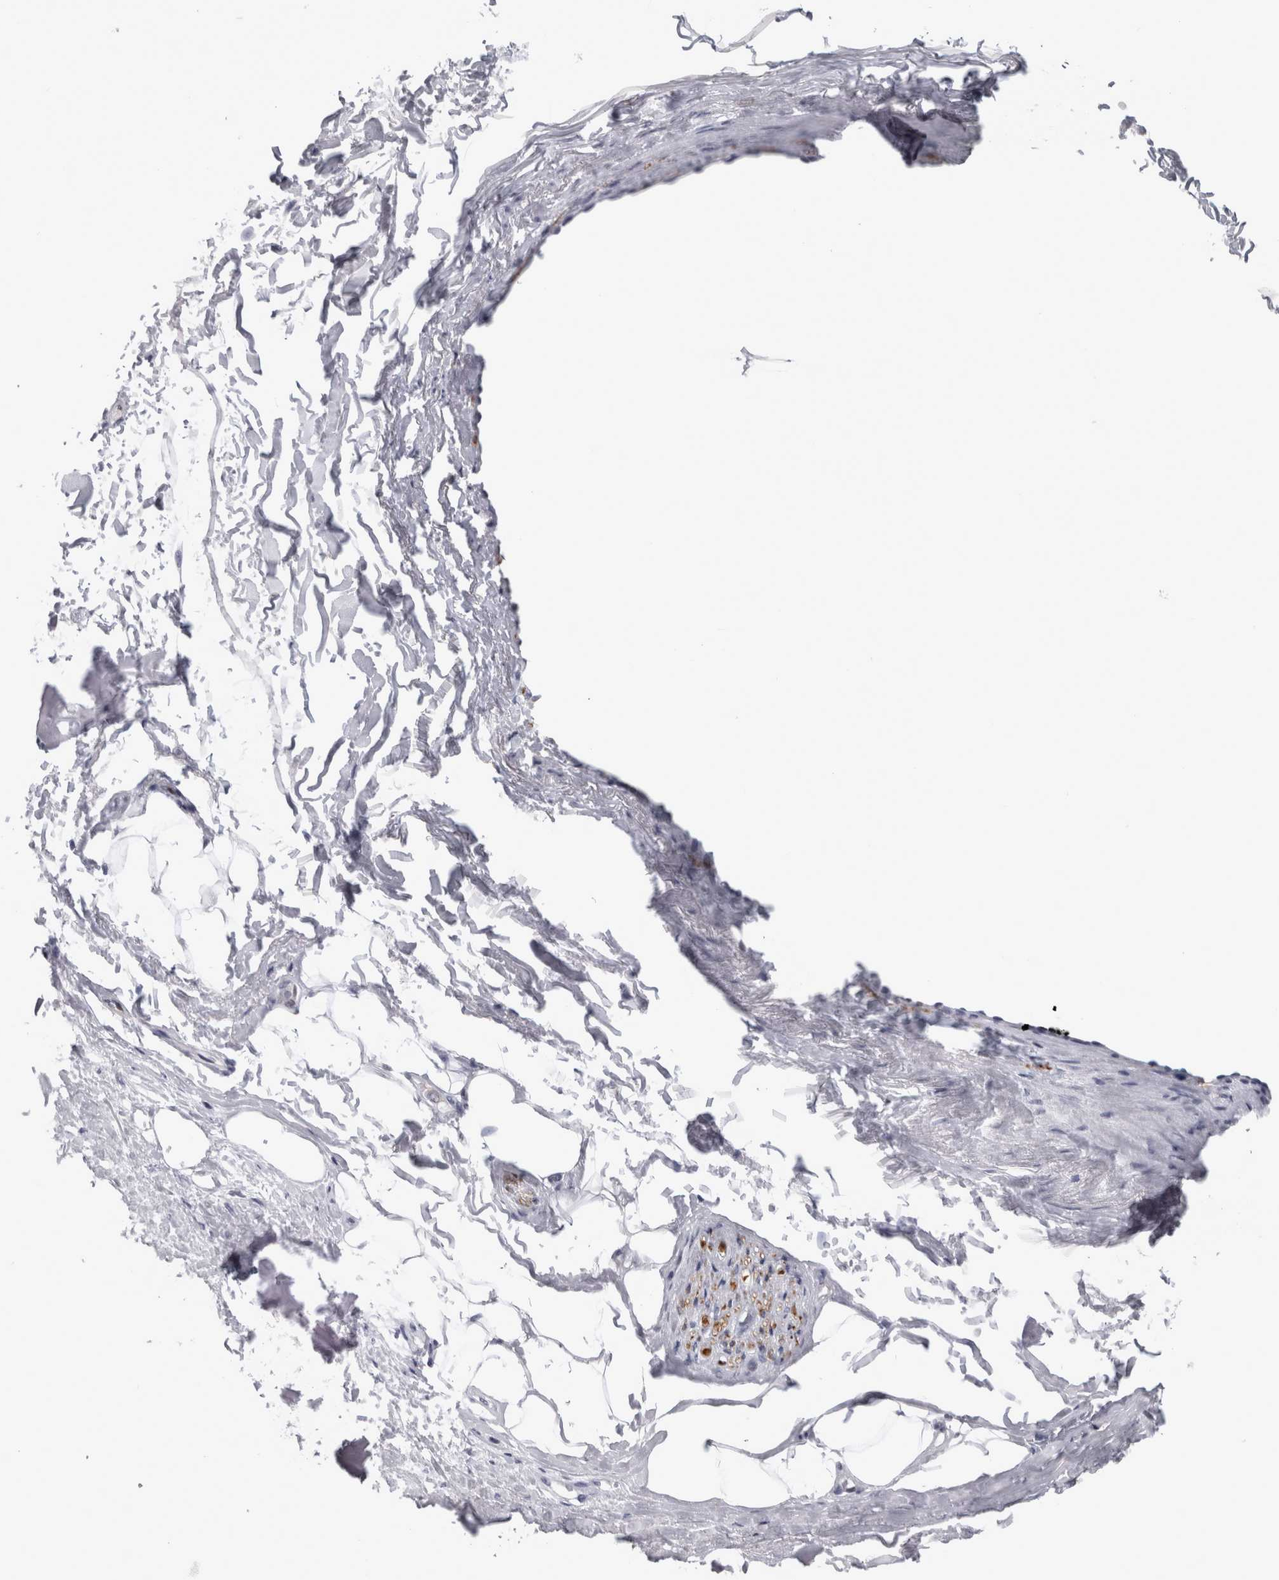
{"staining": {"intensity": "negative", "quantity": "none", "location": "none"}, "tissue": "adipose tissue", "cell_type": "Adipocytes", "image_type": "normal", "snomed": [{"axis": "morphology", "description": "Normal tissue, NOS"}, {"axis": "topography", "description": "Cartilage tissue"}, {"axis": "topography", "description": "Bronchus"}], "caption": "This is an IHC image of unremarkable adipose tissue. There is no expression in adipocytes.", "gene": "ACOT7", "patient": {"sex": "female", "age": 73}}